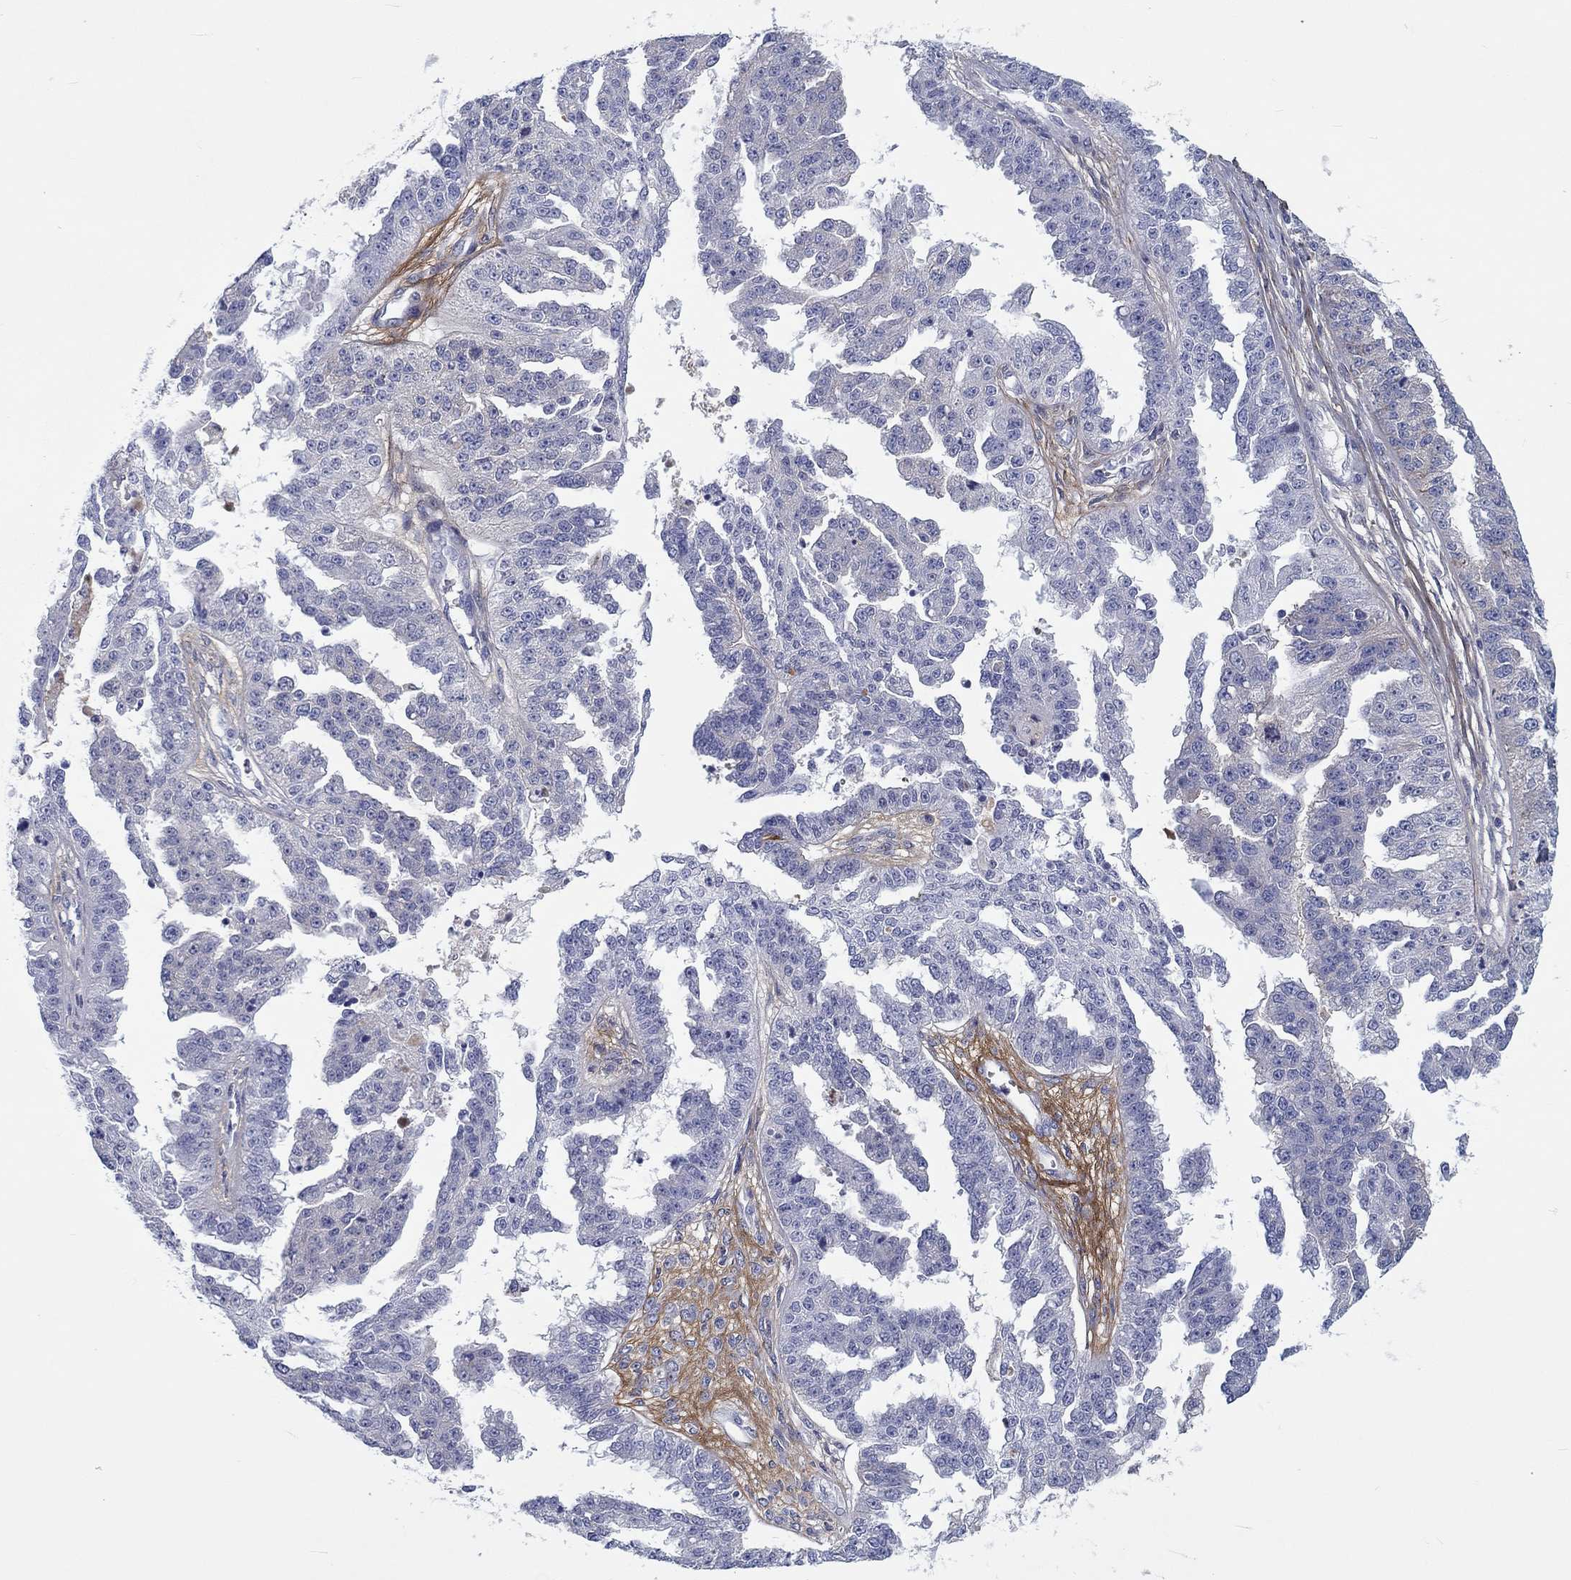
{"staining": {"intensity": "negative", "quantity": "none", "location": "none"}, "tissue": "ovarian cancer", "cell_type": "Tumor cells", "image_type": "cancer", "snomed": [{"axis": "morphology", "description": "Cystadenocarcinoma, serous, NOS"}, {"axis": "topography", "description": "Ovary"}], "caption": "The image displays no significant expression in tumor cells of ovarian cancer. The staining is performed using DAB brown chromogen with nuclei counter-stained in using hematoxylin.", "gene": "TGFBI", "patient": {"sex": "female", "age": 58}}